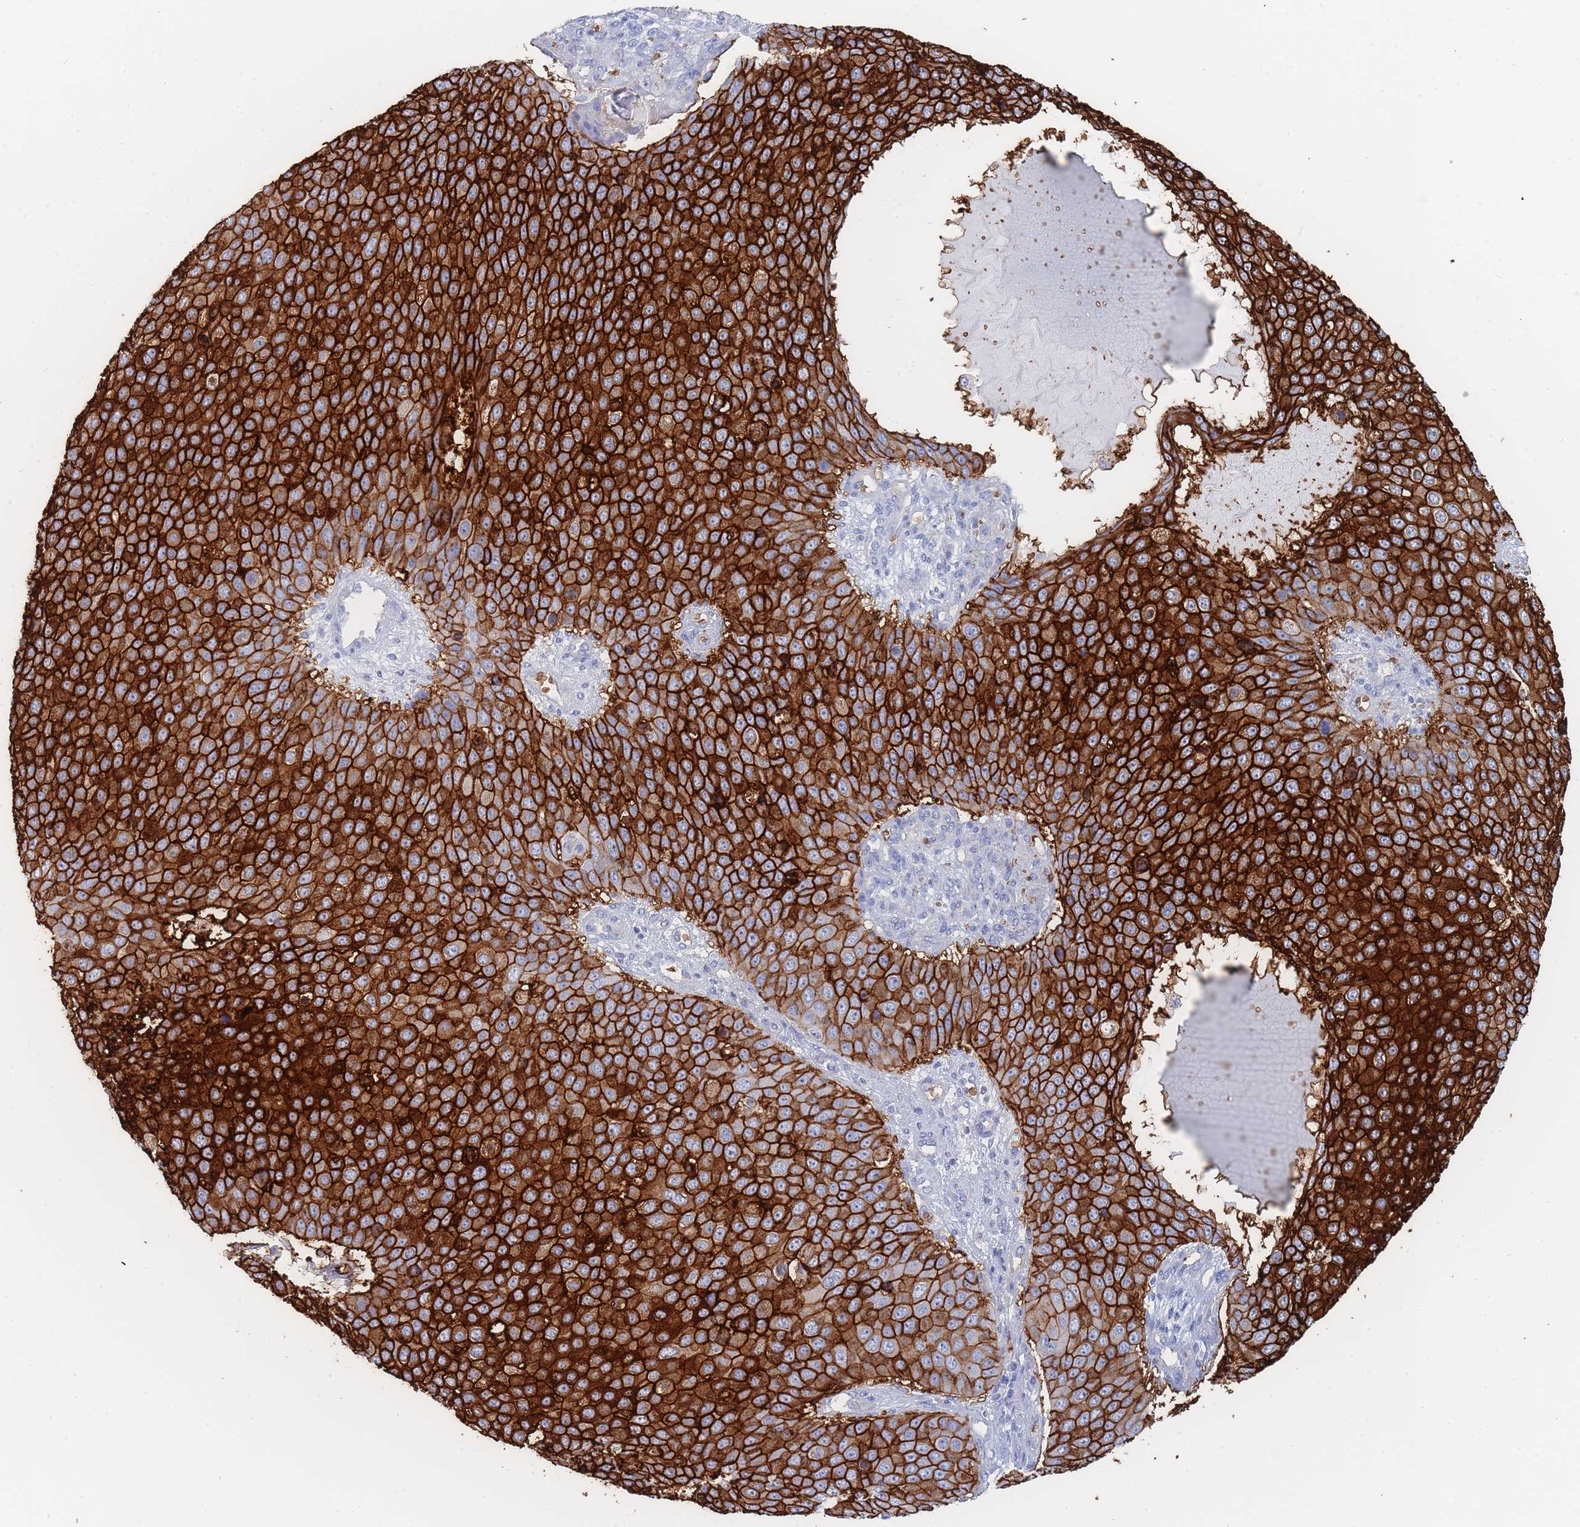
{"staining": {"intensity": "strong", "quantity": ">75%", "location": "cytoplasmic/membranous"}, "tissue": "skin cancer", "cell_type": "Tumor cells", "image_type": "cancer", "snomed": [{"axis": "morphology", "description": "Squamous cell carcinoma, NOS"}, {"axis": "topography", "description": "Skin"}], "caption": "Protein expression analysis of human skin cancer (squamous cell carcinoma) reveals strong cytoplasmic/membranous expression in about >75% of tumor cells.", "gene": "SLC2A1", "patient": {"sex": "male", "age": 71}}